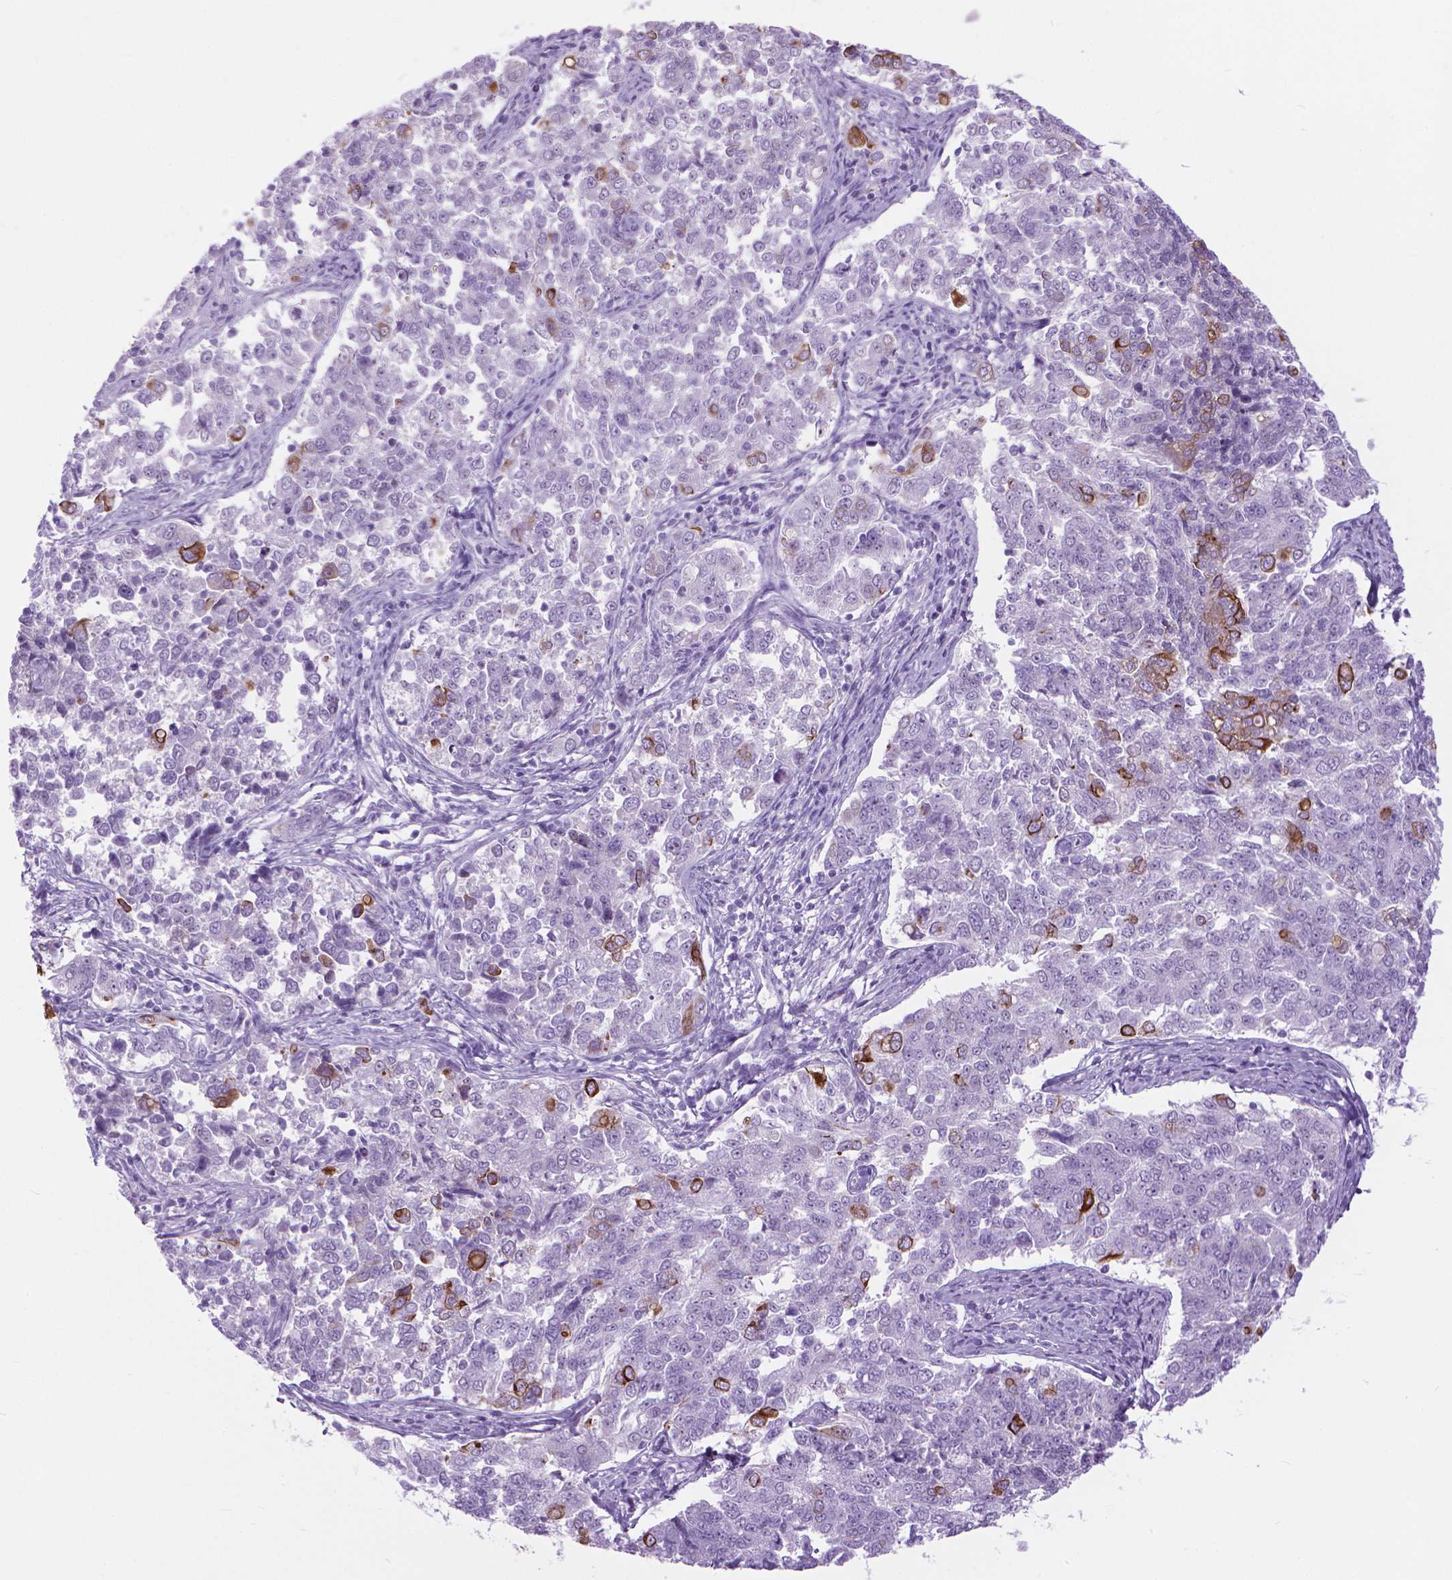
{"staining": {"intensity": "strong", "quantity": "<25%", "location": "cytoplasmic/membranous"}, "tissue": "endometrial cancer", "cell_type": "Tumor cells", "image_type": "cancer", "snomed": [{"axis": "morphology", "description": "Adenocarcinoma, NOS"}, {"axis": "topography", "description": "Endometrium"}], "caption": "Endometrial cancer (adenocarcinoma) stained with a protein marker displays strong staining in tumor cells.", "gene": "HTR2B", "patient": {"sex": "female", "age": 43}}